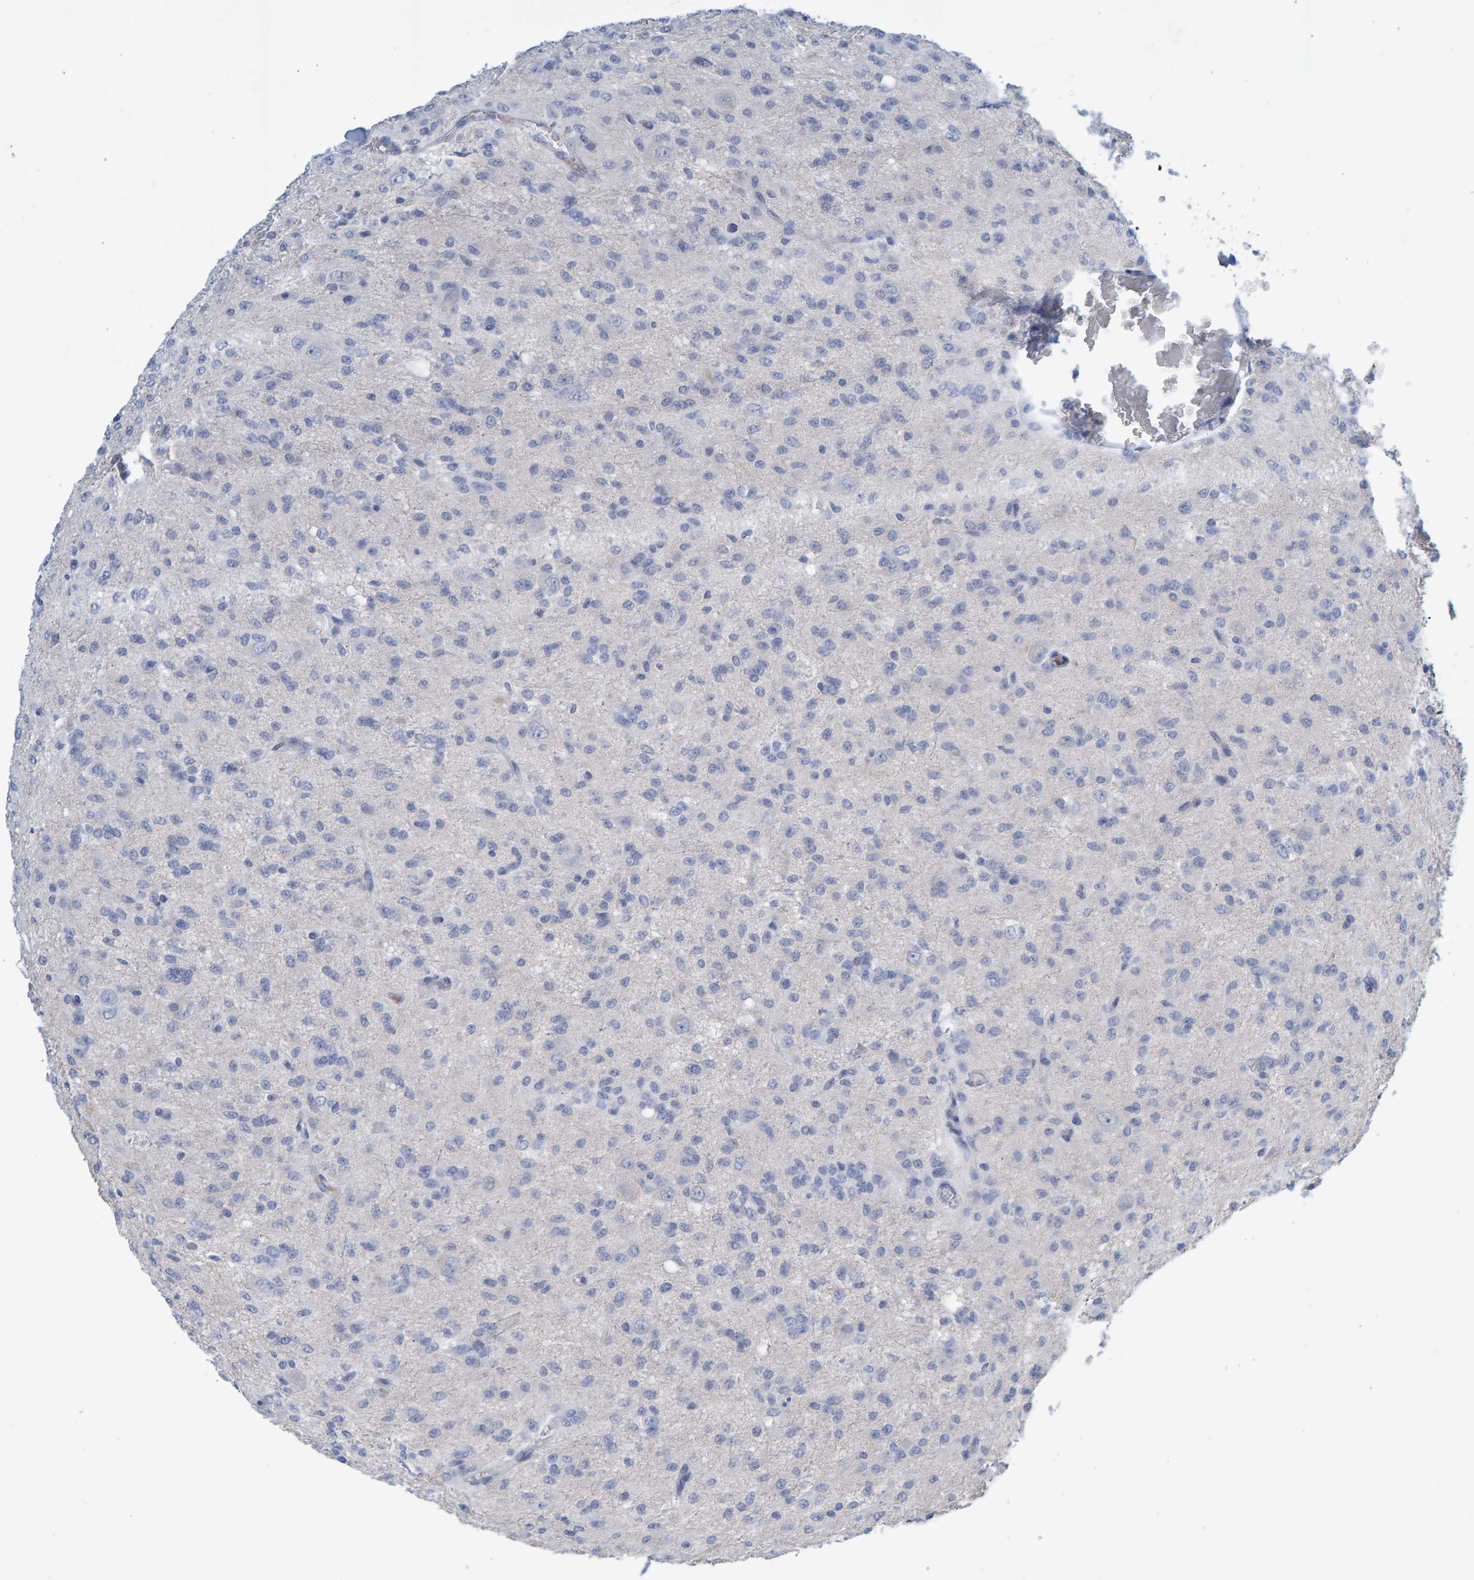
{"staining": {"intensity": "negative", "quantity": "none", "location": "none"}, "tissue": "glioma", "cell_type": "Tumor cells", "image_type": "cancer", "snomed": [{"axis": "morphology", "description": "Glioma, malignant, High grade"}, {"axis": "topography", "description": "Brain"}], "caption": "The photomicrograph exhibits no staining of tumor cells in glioma.", "gene": "SLC34A3", "patient": {"sex": "female", "age": 59}}